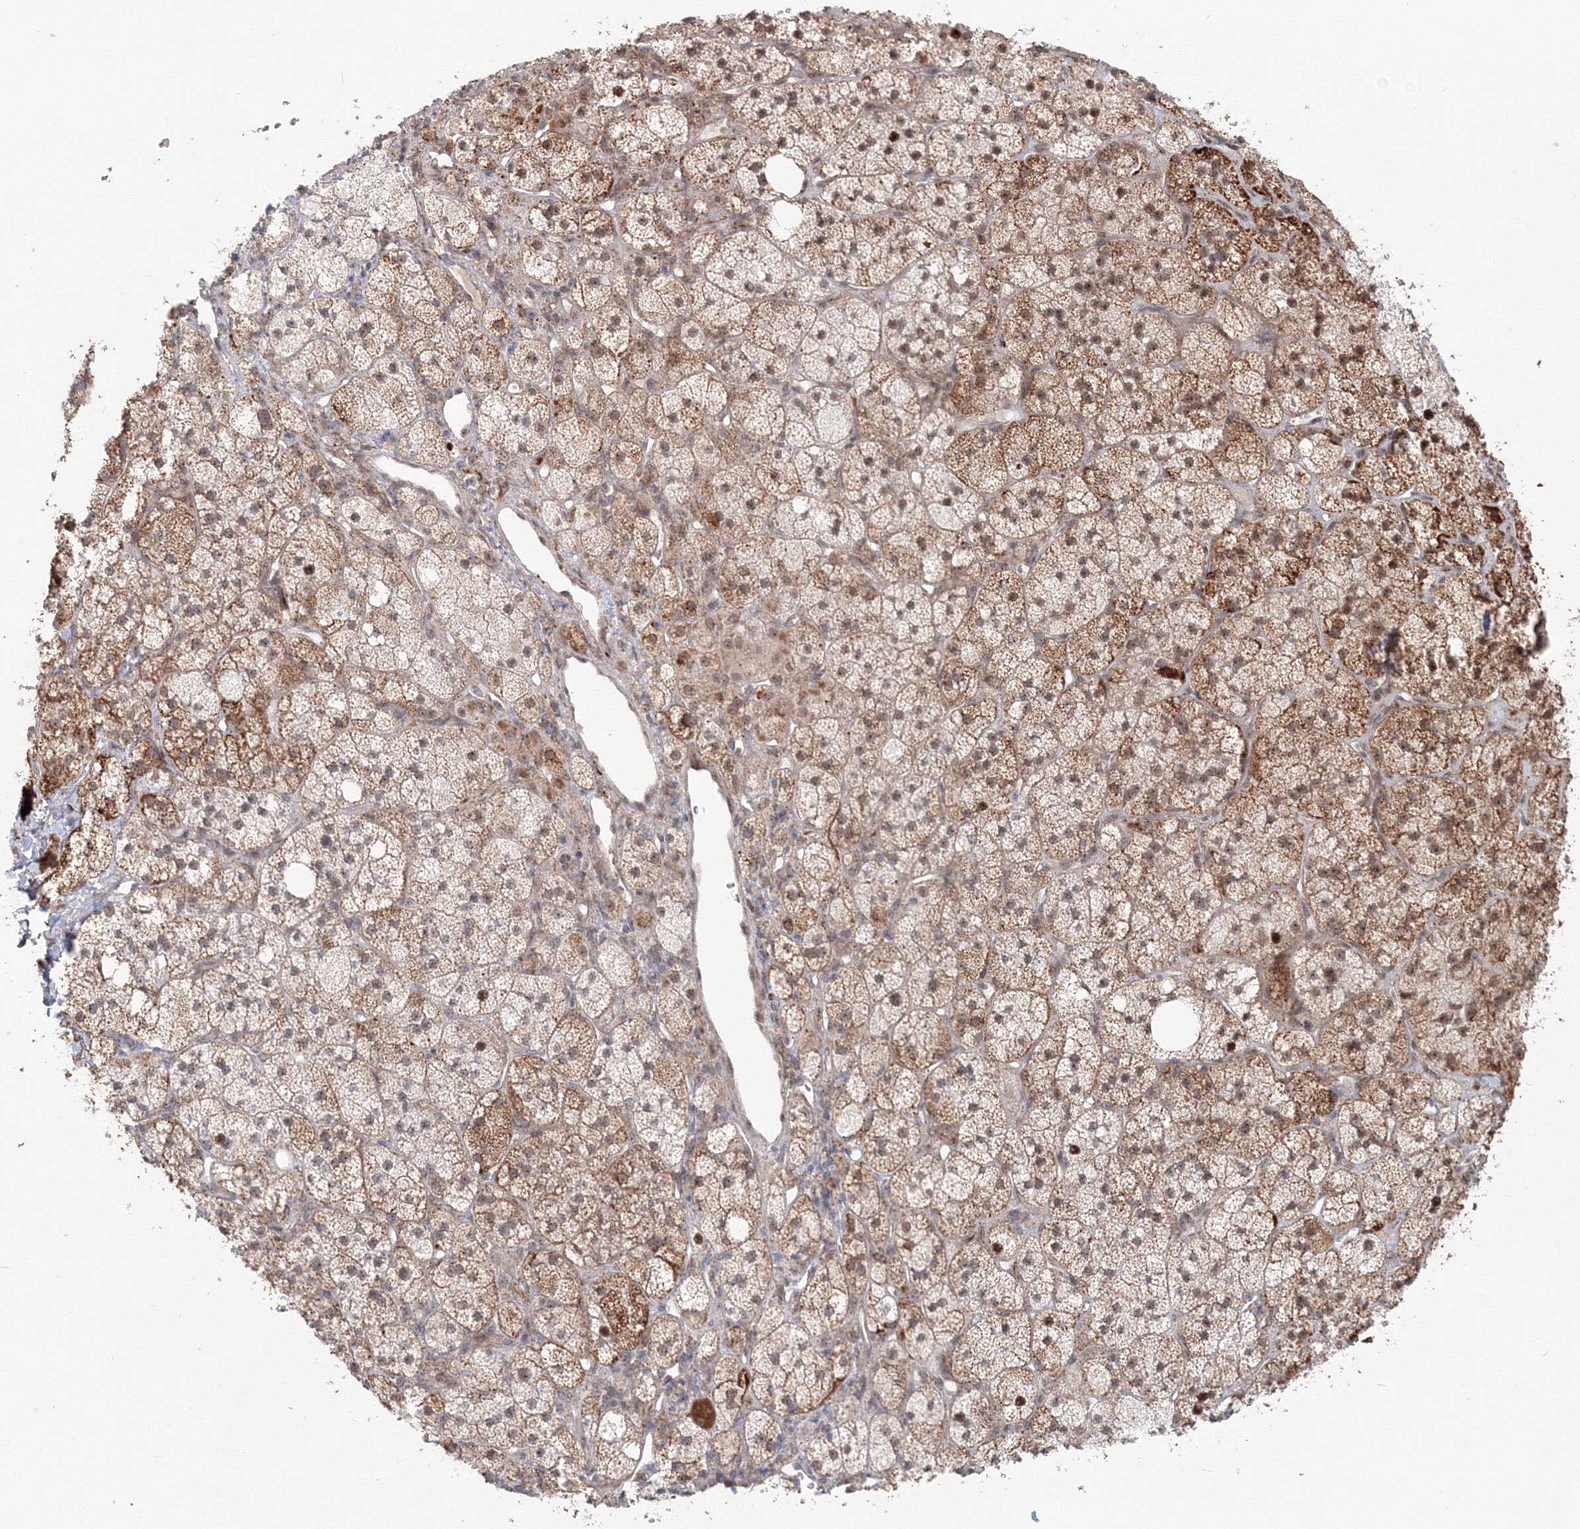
{"staining": {"intensity": "moderate", "quantity": ">75%", "location": "cytoplasmic/membranous,nuclear"}, "tissue": "adrenal gland", "cell_type": "Glandular cells", "image_type": "normal", "snomed": [{"axis": "morphology", "description": "Normal tissue, NOS"}, {"axis": "topography", "description": "Adrenal gland"}], "caption": "About >75% of glandular cells in benign human adrenal gland reveal moderate cytoplasmic/membranous,nuclear protein staining as visualized by brown immunohistochemical staining.", "gene": "SH3PXD2A", "patient": {"sex": "male", "age": 61}}